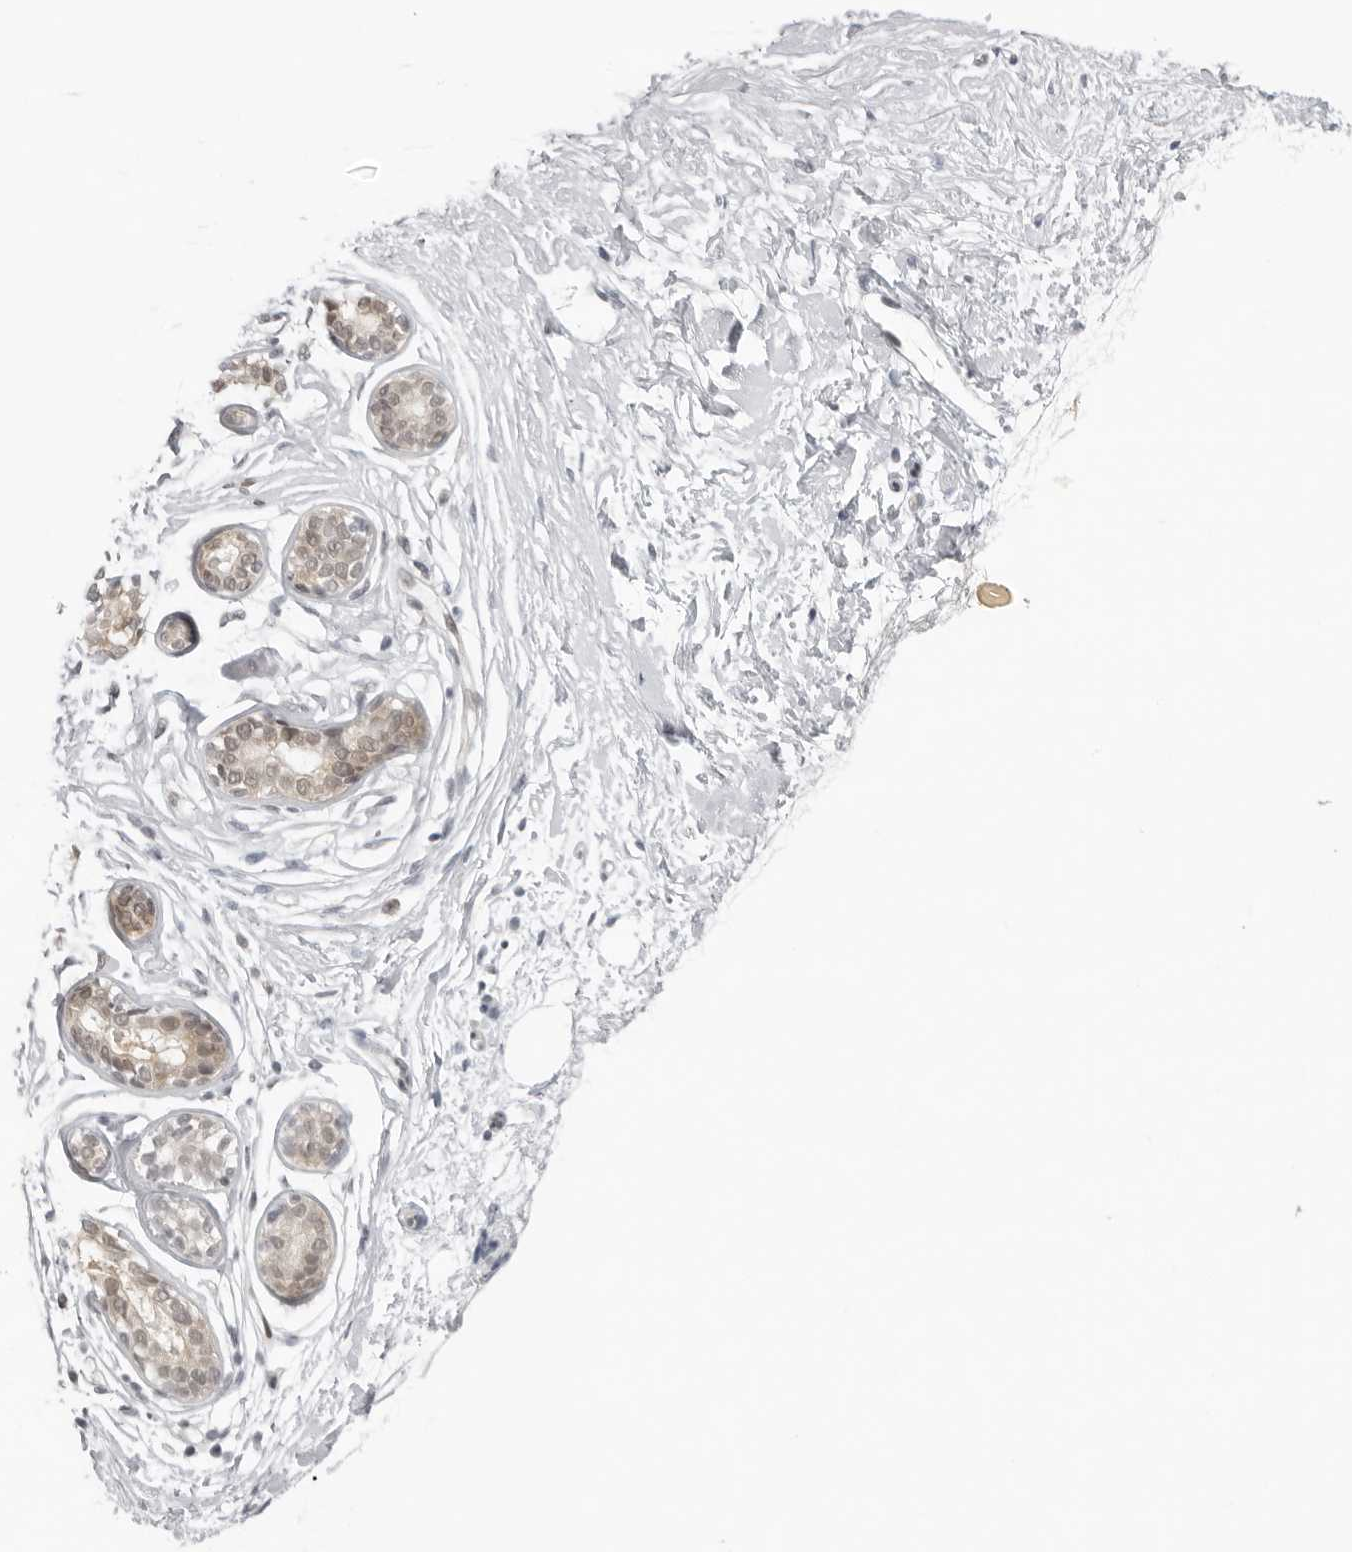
{"staining": {"intensity": "negative", "quantity": "none", "location": "none"}, "tissue": "breast", "cell_type": "Adipocytes", "image_type": "normal", "snomed": [{"axis": "morphology", "description": "Normal tissue, NOS"}, {"axis": "topography", "description": "Breast"}], "caption": "Adipocytes are negative for brown protein staining in unremarkable breast. (DAB IHC visualized using brightfield microscopy, high magnification).", "gene": "CASP7", "patient": {"sex": "female", "age": 23}}